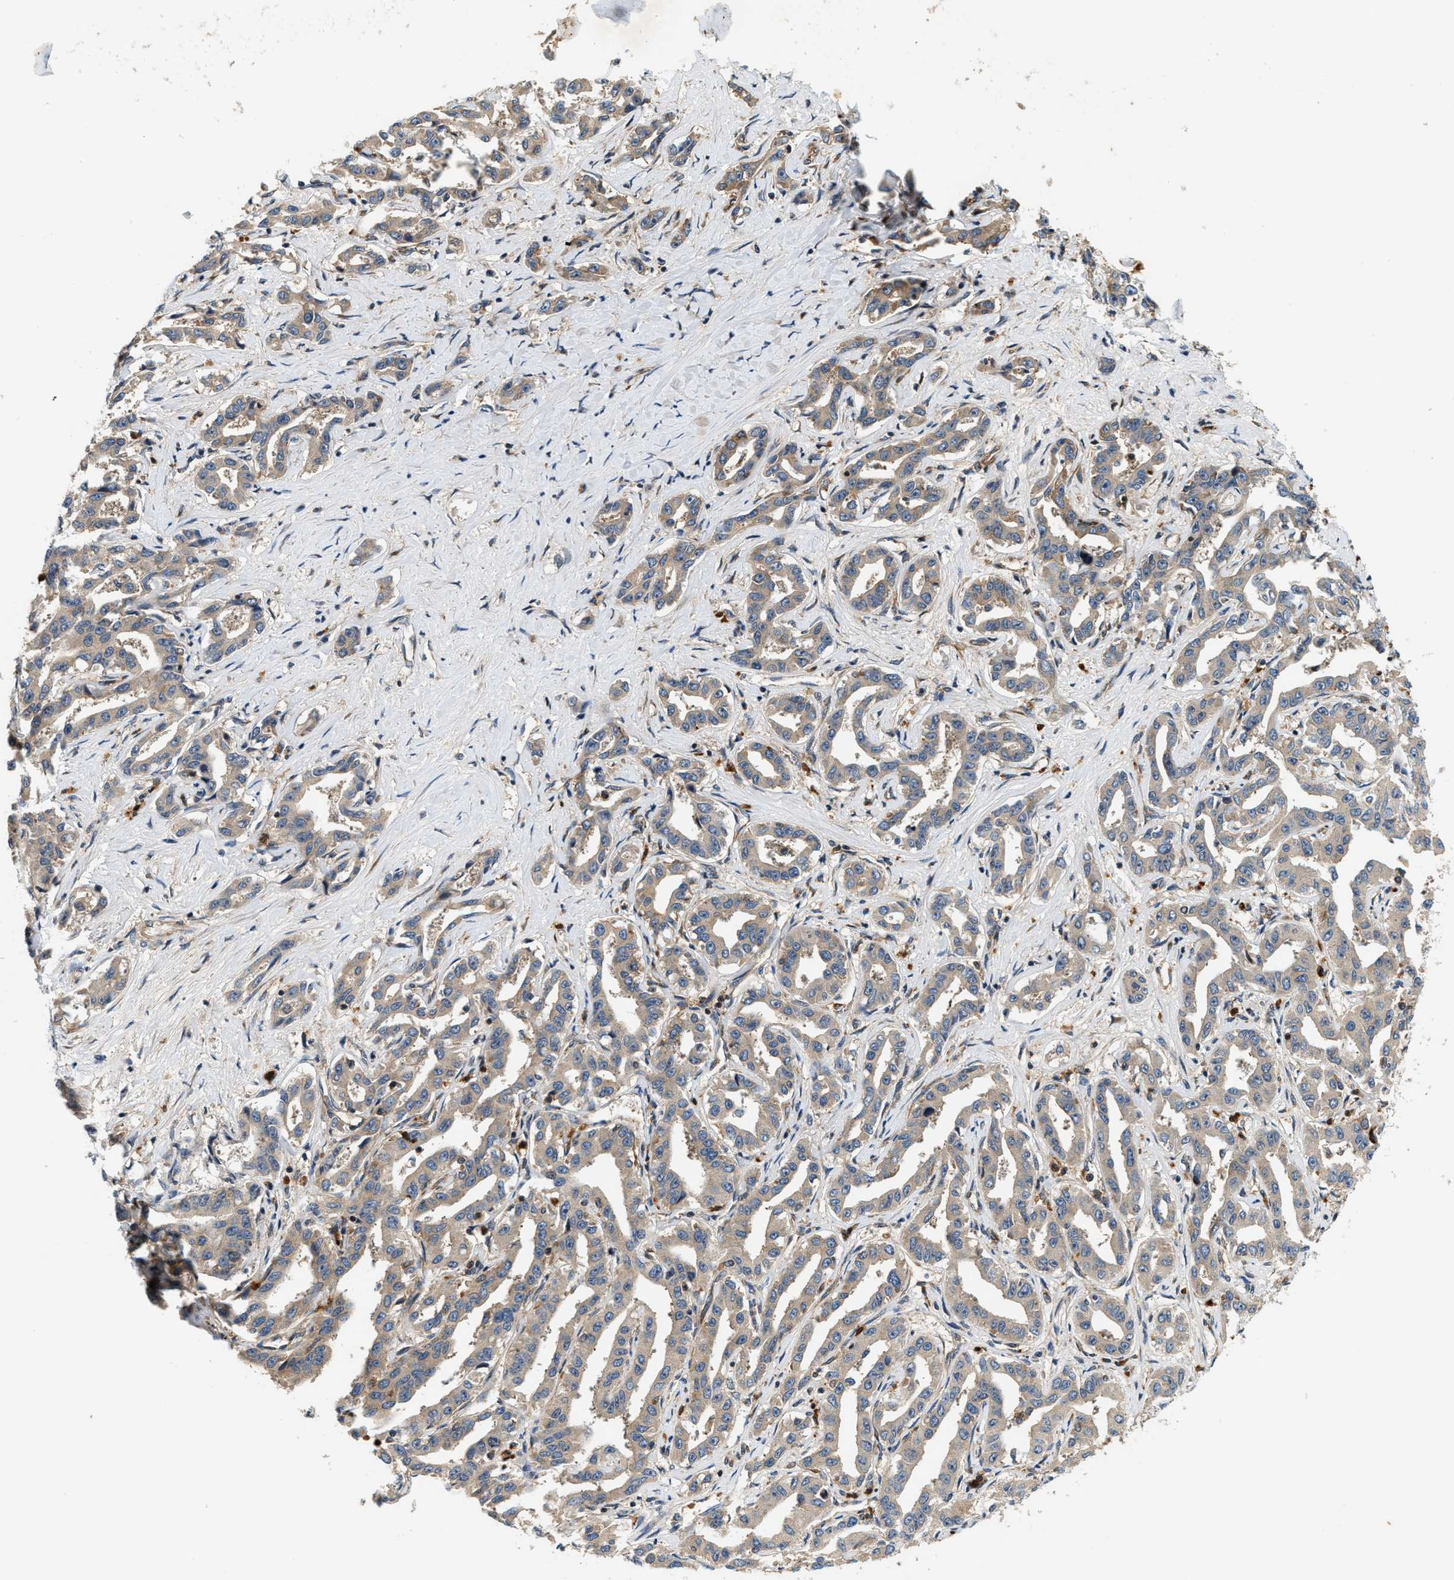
{"staining": {"intensity": "weak", "quantity": "25%-75%", "location": "cytoplasmic/membranous"}, "tissue": "liver cancer", "cell_type": "Tumor cells", "image_type": "cancer", "snomed": [{"axis": "morphology", "description": "Cholangiocarcinoma"}, {"axis": "topography", "description": "Liver"}], "caption": "A micrograph of human liver cholangiocarcinoma stained for a protein exhibits weak cytoplasmic/membranous brown staining in tumor cells.", "gene": "SAMD9", "patient": {"sex": "male", "age": 59}}